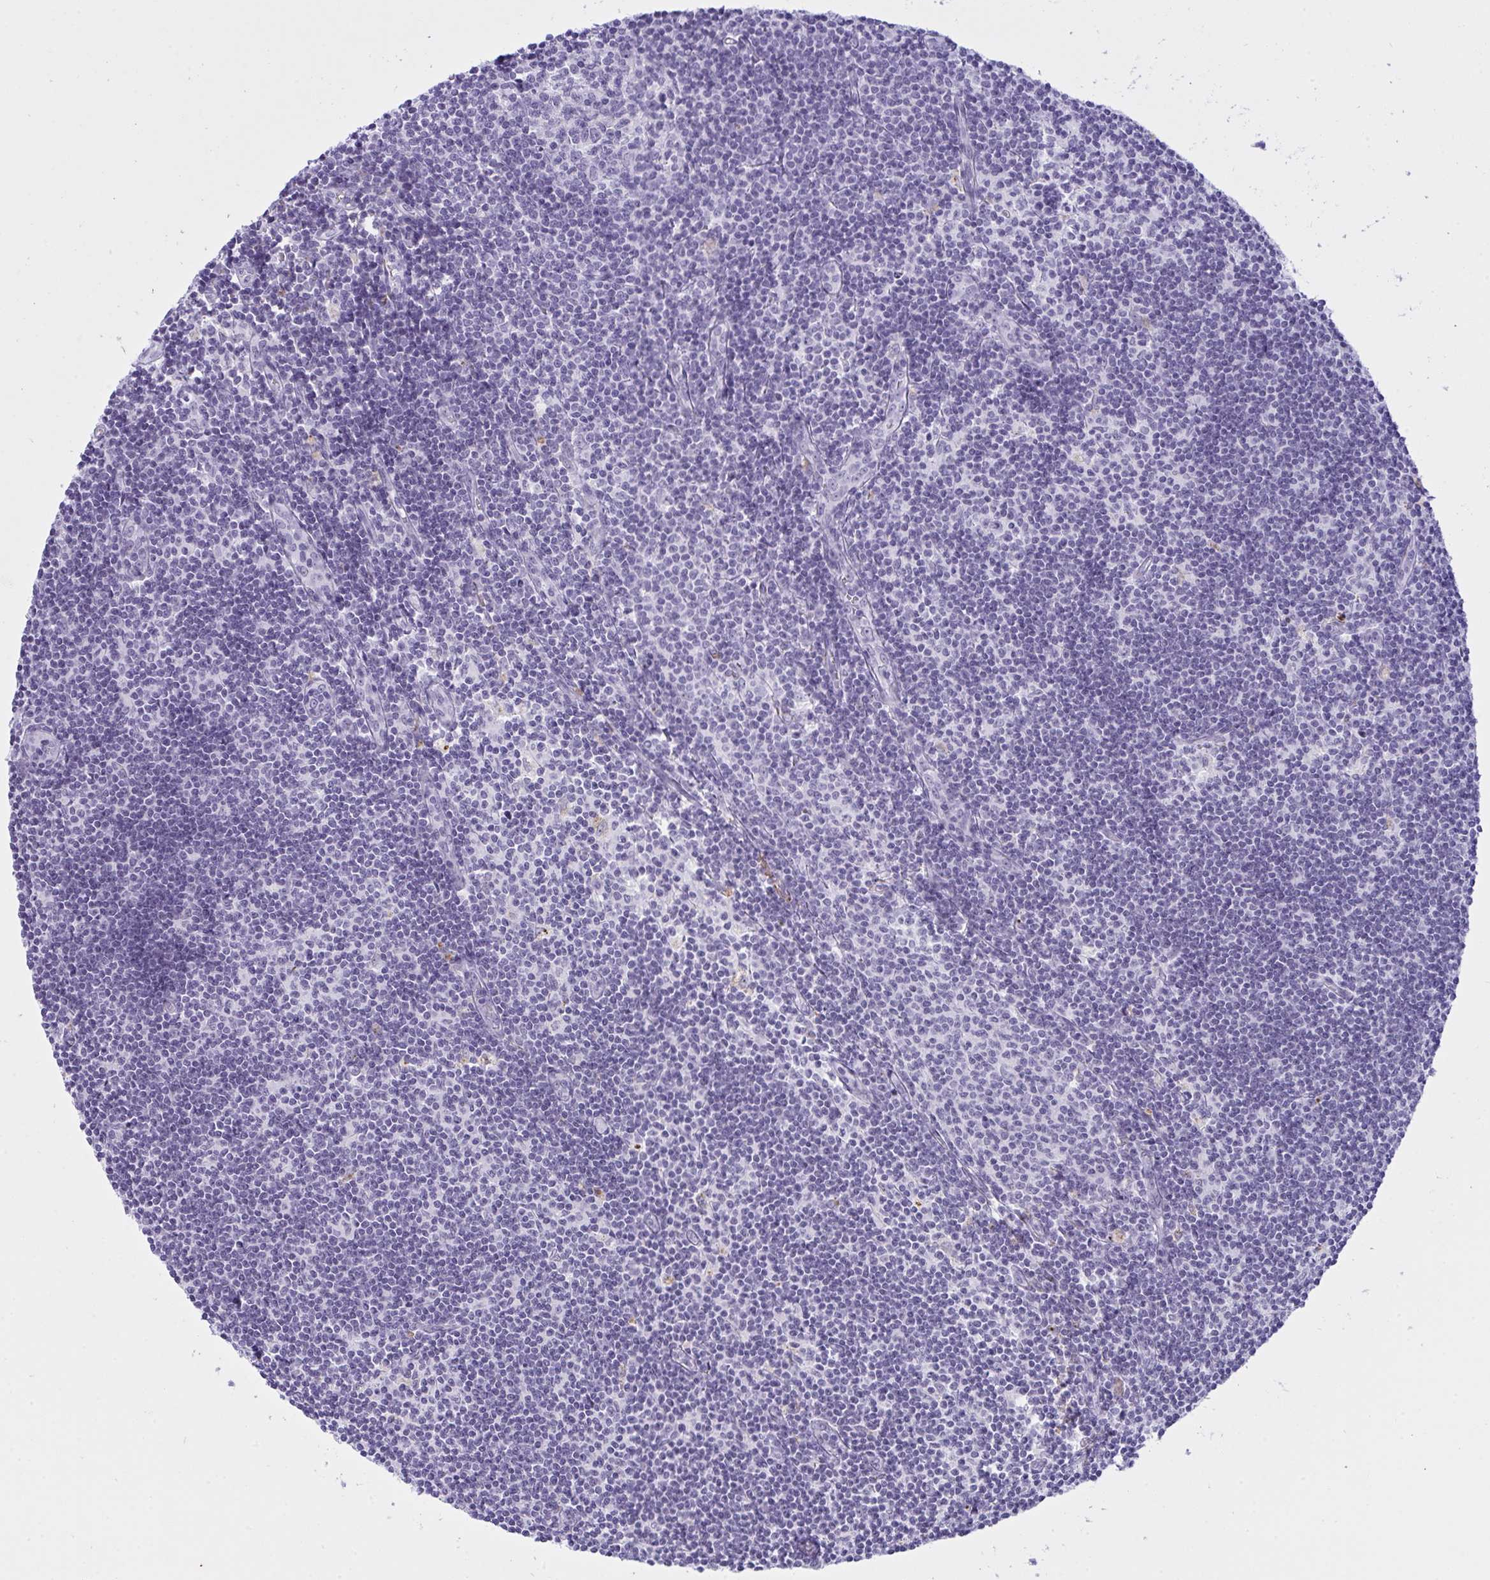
{"staining": {"intensity": "negative", "quantity": "none", "location": "none"}, "tissue": "lymph node", "cell_type": "Germinal center cells", "image_type": "normal", "snomed": [{"axis": "morphology", "description": "Normal tissue, NOS"}, {"axis": "topography", "description": "Lymph node"}], "caption": "This is an immunohistochemistry (IHC) photomicrograph of unremarkable human lymph node. There is no expression in germinal center cells.", "gene": "ELN", "patient": {"sex": "female", "age": 31}}